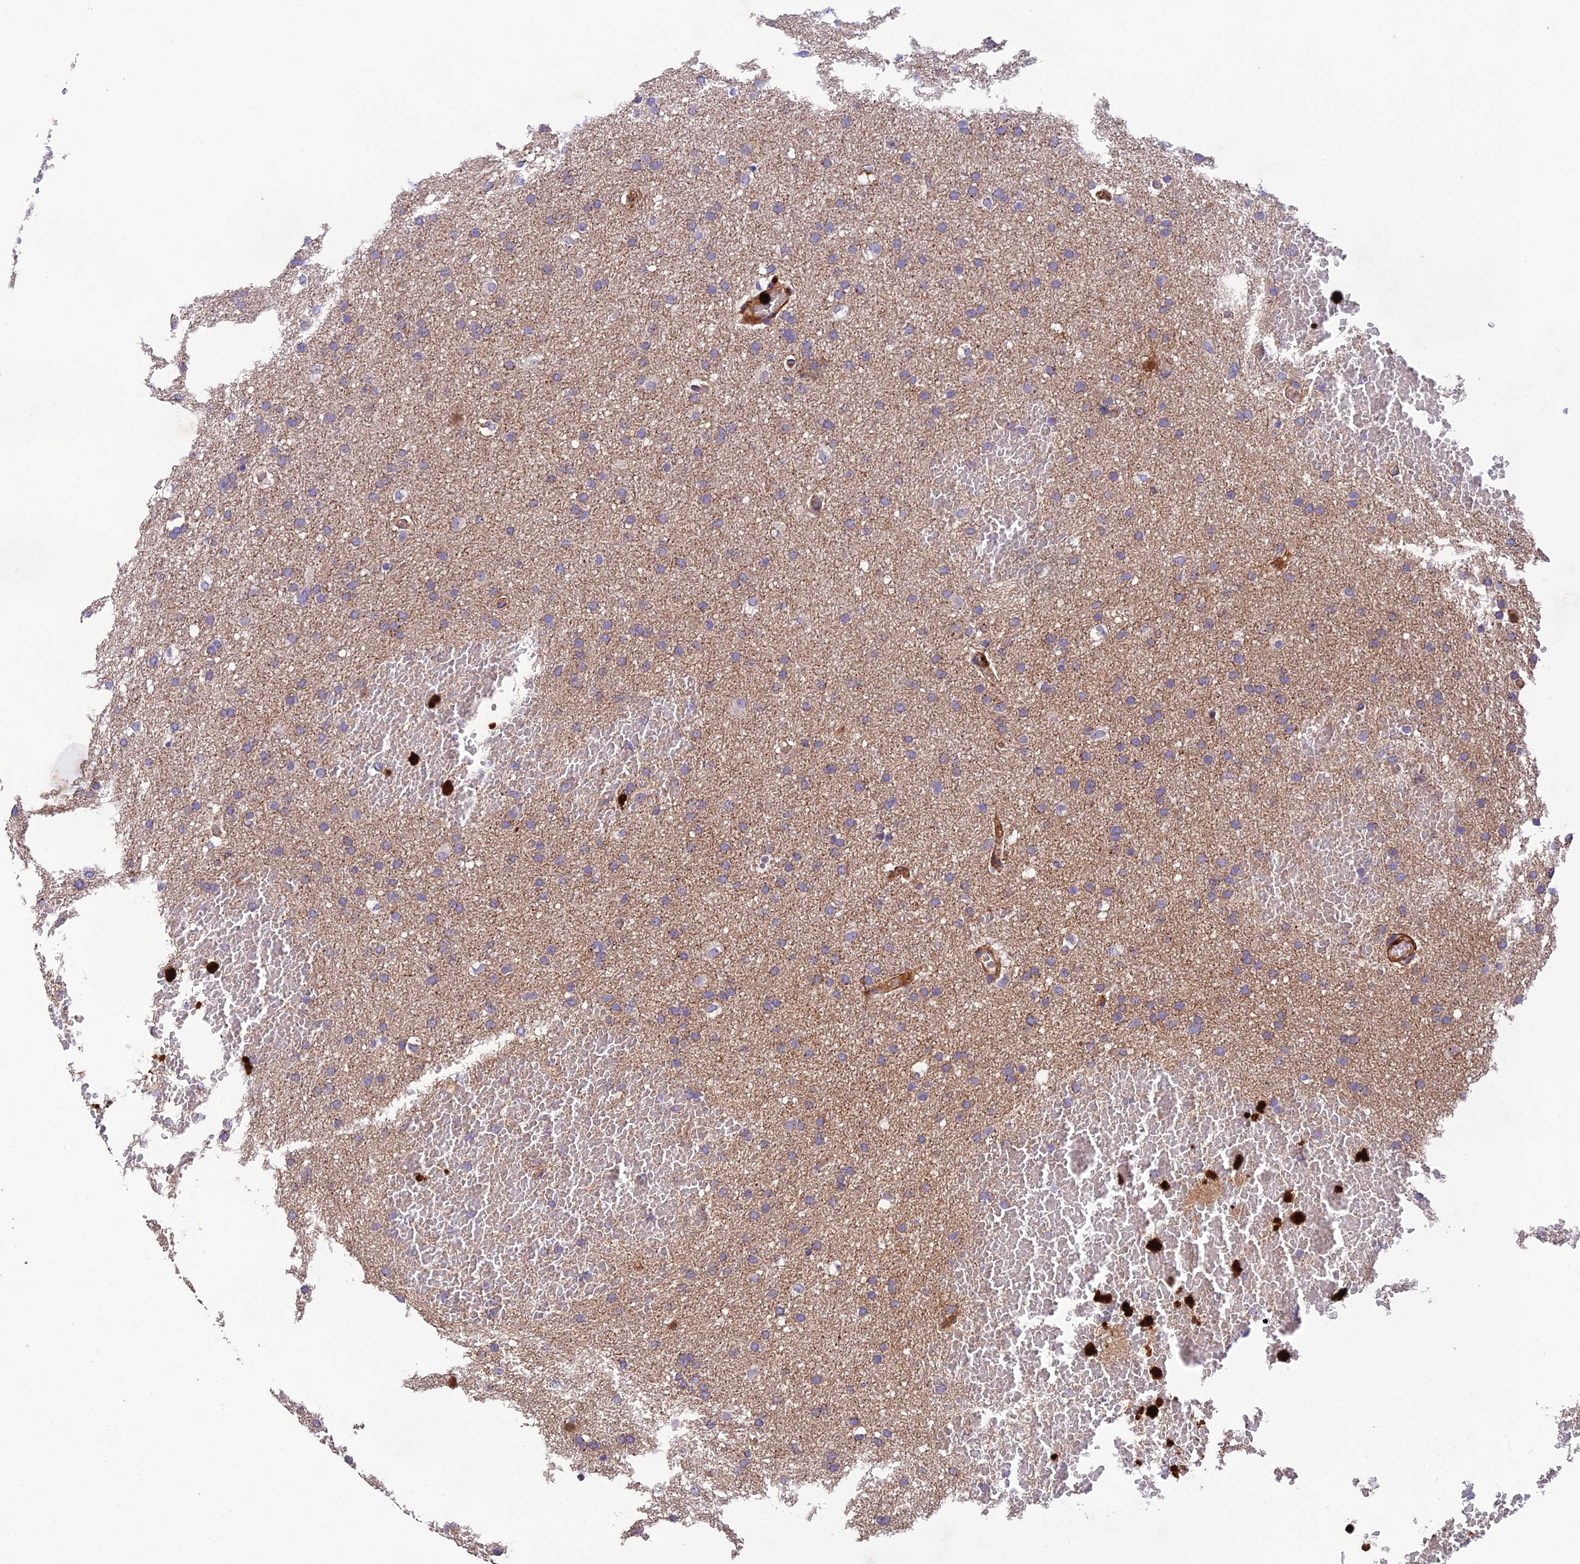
{"staining": {"intensity": "weak", "quantity": "25%-75%", "location": "cytoplasmic/membranous"}, "tissue": "glioma", "cell_type": "Tumor cells", "image_type": "cancer", "snomed": [{"axis": "morphology", "description": "Glioma, malignant, High grade"}, {"axis": "topography", "description": "Cerebral cortex"}], "caption": "DAB immunohistochemical staining of human high-grade glioma (malignant) exhibits weak cytoplasmic/membranous protein positivity in about 25%-75% of tumor cells.", "gene": "CPSF4L", "patient": {"sex": "female", "age": 36}}